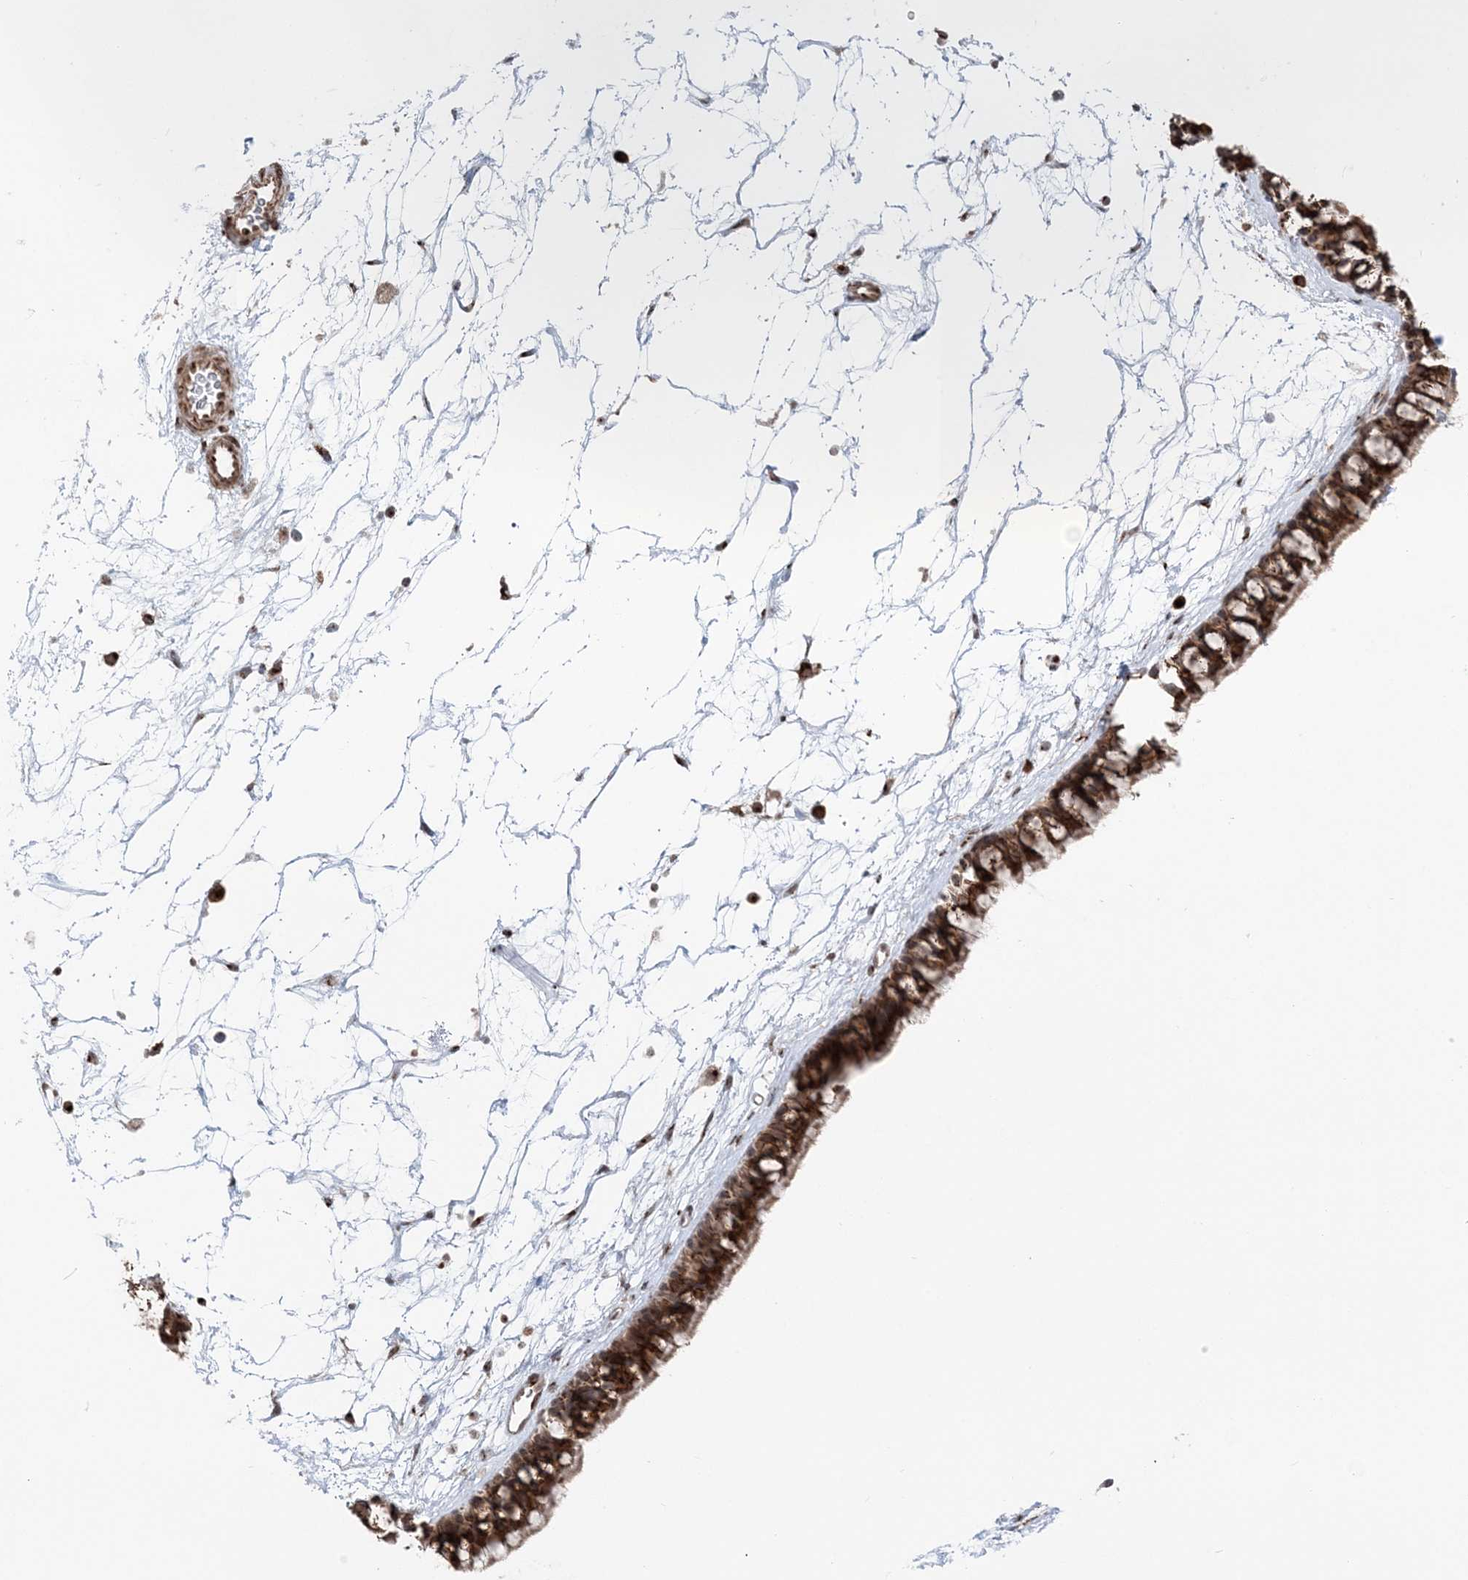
{"staining": {"intensity": "strong", "quantity": ">75%", "location": "cytoplasmic/membranous"}, "tissue": "nasopharynx", "cell_type": "Respiratory epithelial cells", "image_type": "normal", "snomed": [{"axis": "morphology", "description": "Normal tissue, NOS"}, {"axis": "topography", "description": "Nasopharynx"}], "caption": "A brown stain highlights strong cytoplasmic/membranous expression of a protein in respiratory epithelial cells of benign human nasopharynx.", "gene": "TMED10", "patient": {"sex": "male", "age": 64}}